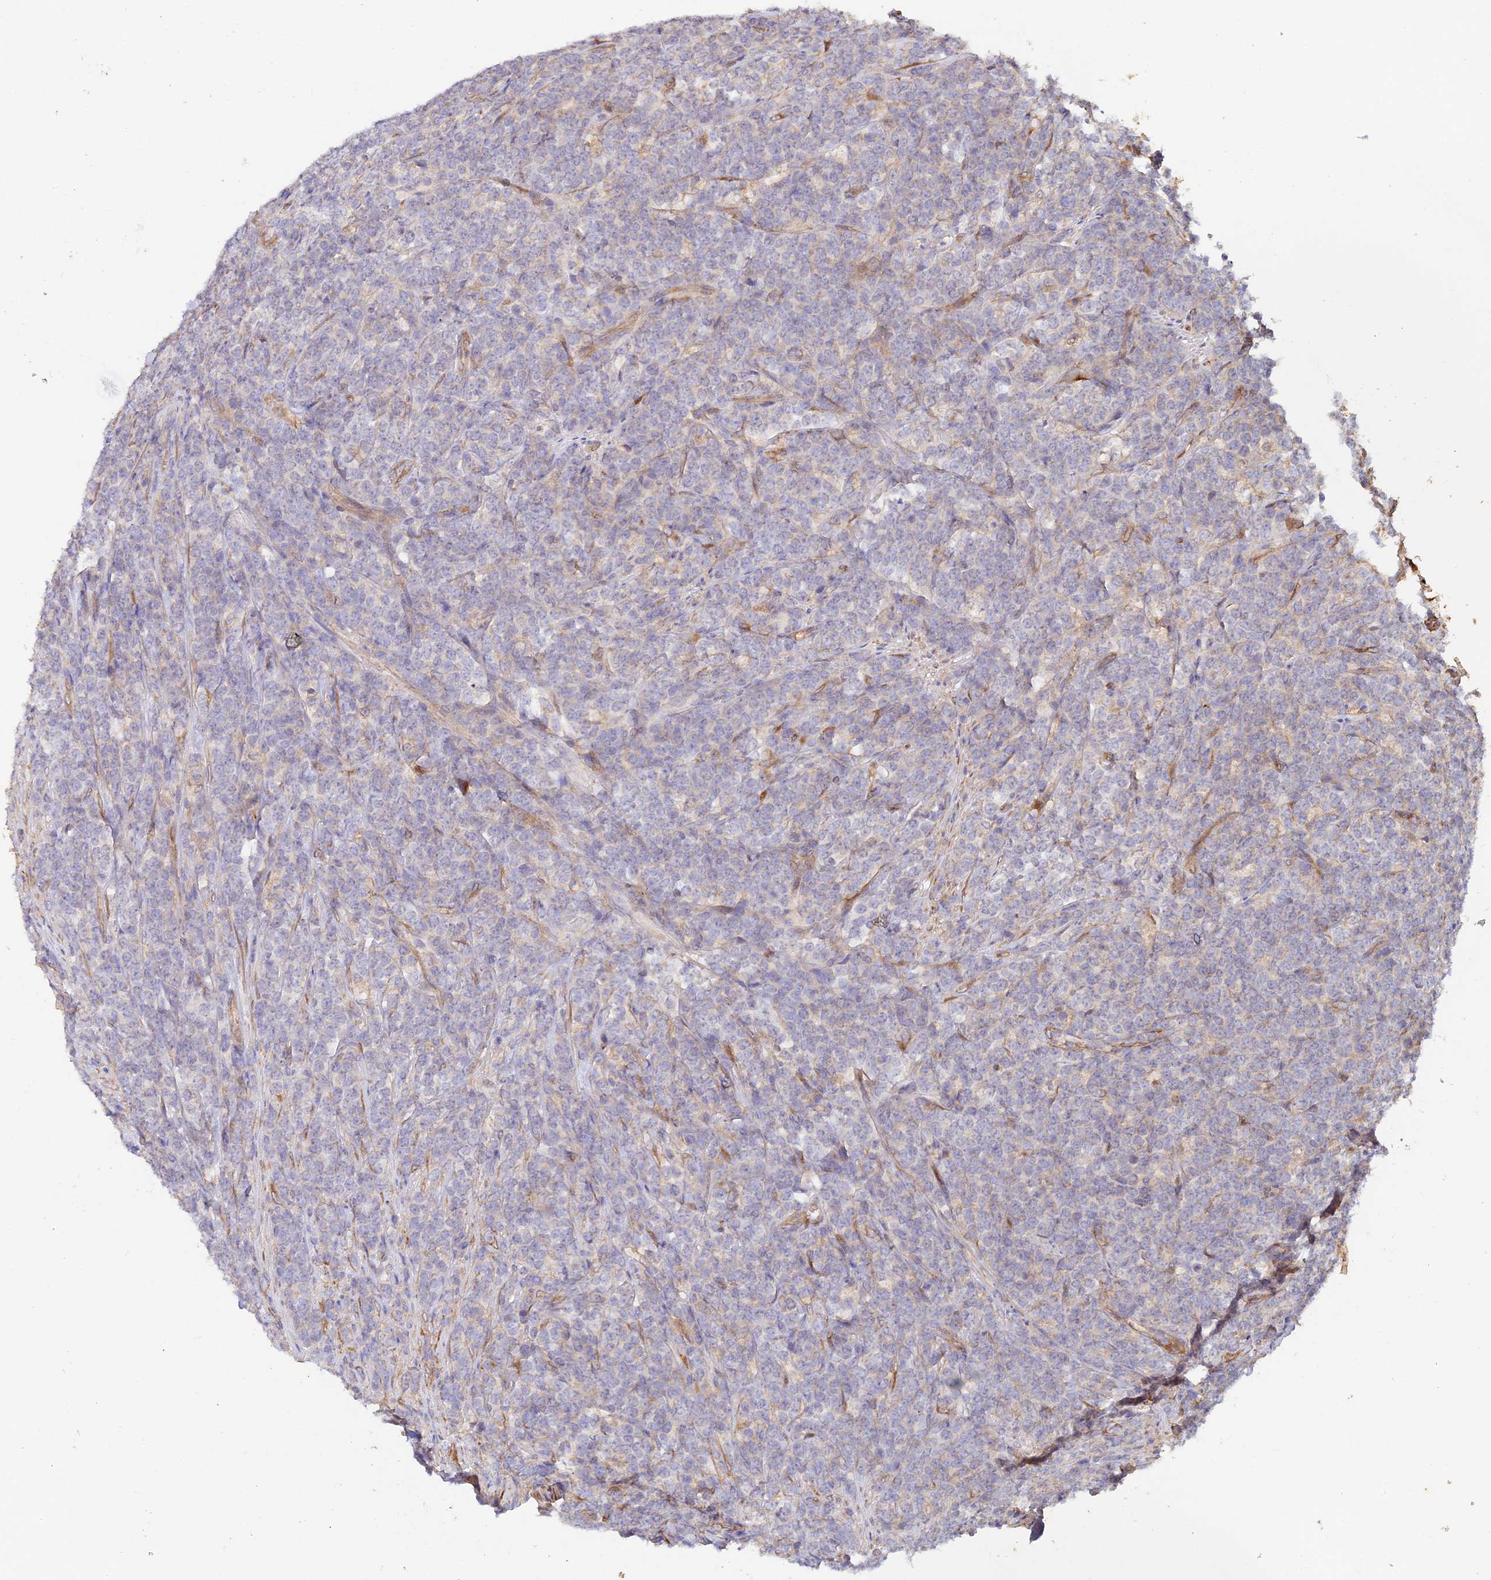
{"staining": {"intensity": "negative", "quantity": "none", "location": "none"}, "tissue": "lymphoma", "cell_type": "Tumor cells", "image_type": "cancer", "snomed": [{"axis": "morphology", "description": "Malignant lymphoma, non-Hodgkin's type, High grade"}, {"axis": "topography", "description": "Small intestine"}], "caption": "The photomicrograph shows no significant positivity in tumor cells of high-grade malignant lymphoma, non-Hodgkin's type.", "gene": "MYO9A", "patient": {"sex": "male", "age": 8}}